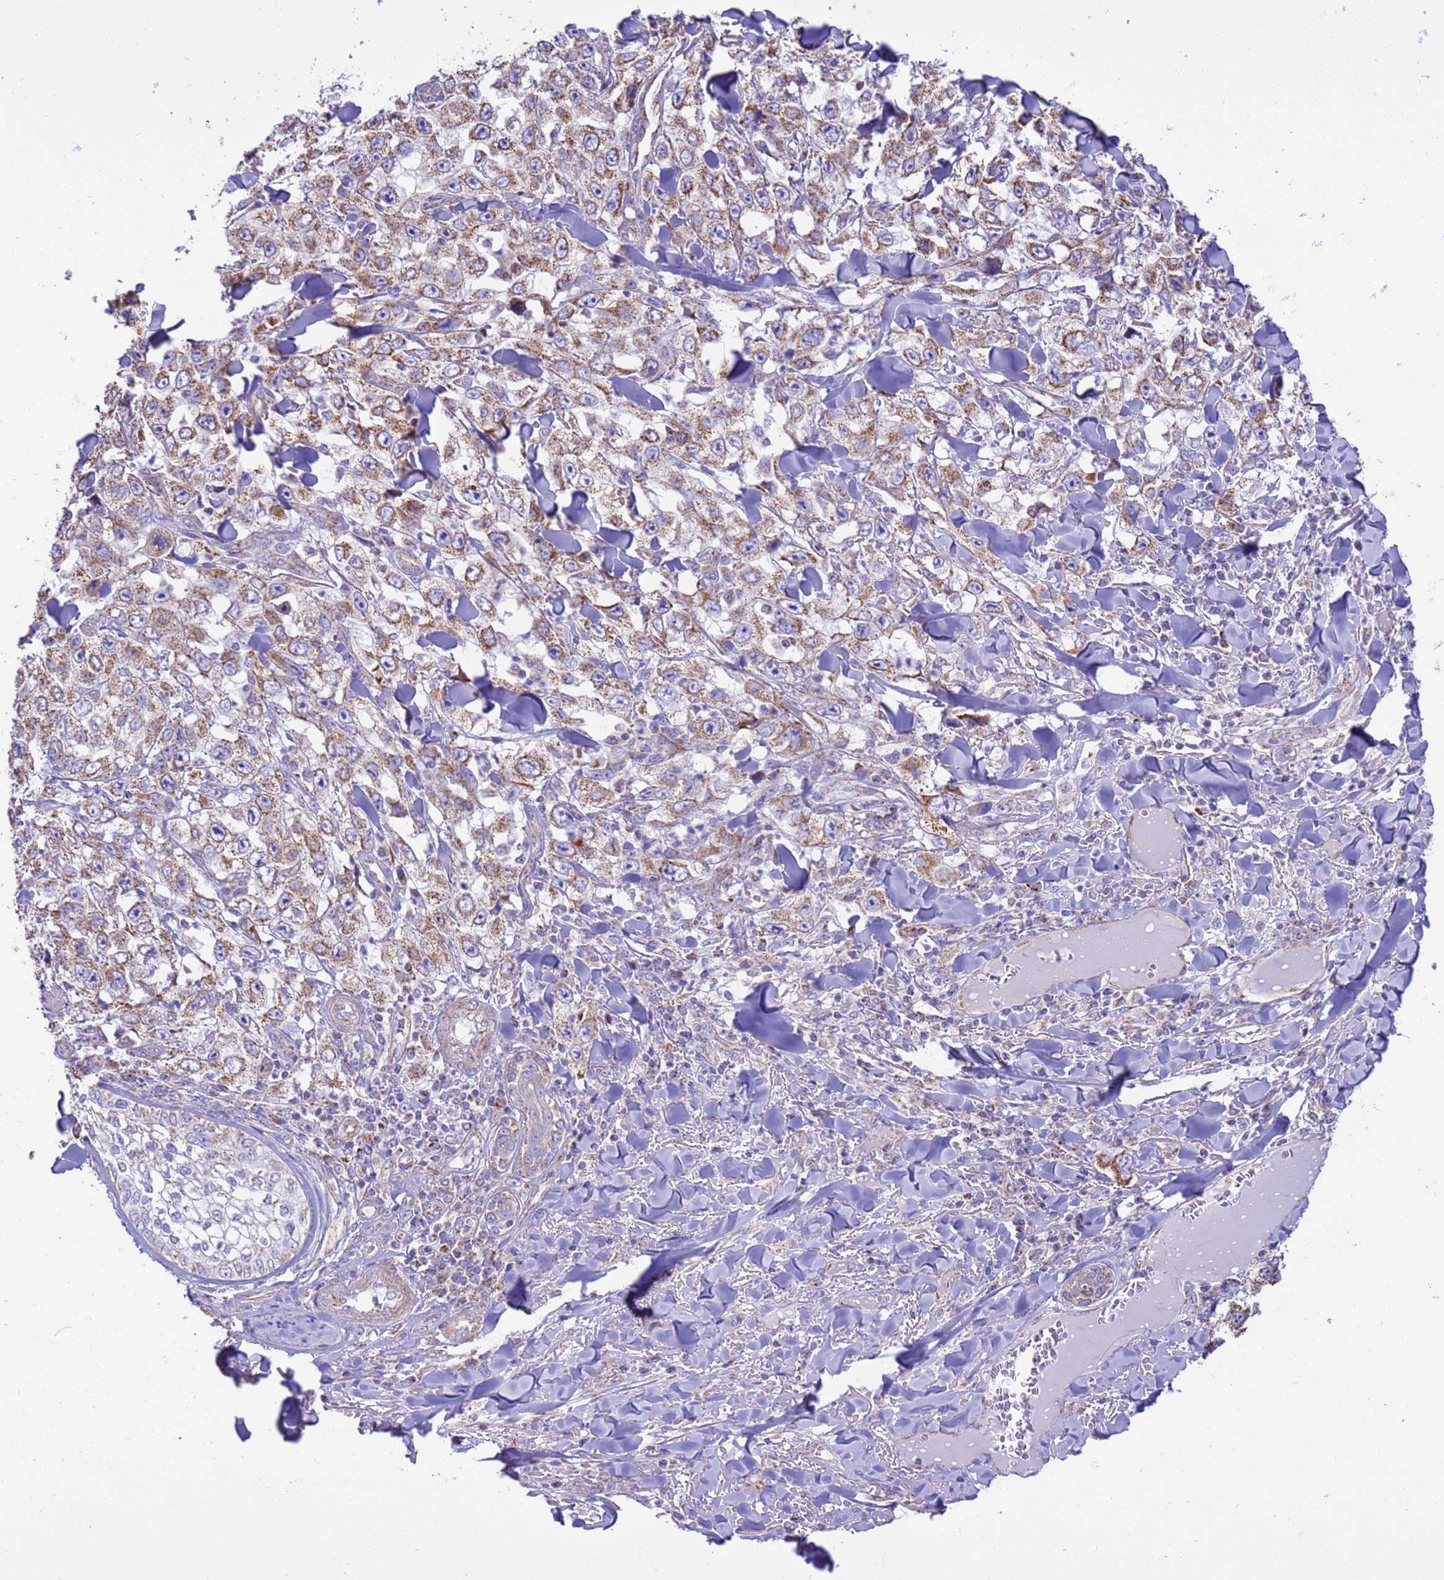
{"staining": {"intensity": "moderate", "quantity": ">75%", "location": "cytoplasmic/membranous"}, "tissue": "skin cancer", "cell_type": "Tumor cells", "image_type": "cancer", "snomed": [{"axis": "morphology", "description": "Squamous cell carcinoma, NOS"}, {"axis": "topography", "description": "Skin"}], "caption": "Squamous cell carcinoma (skin) tissue displays moderate cytoplasmic/membranous positivity in about >75% of tumor cells, visualized by immunohistochemistry. (Stains: DAB (3,3'-diaminobenzidine) in brown, nuclei in blue, Microscopy: brightfield microscopy at high magnification).", "gene": "RNF165", "patient": {"sex": "male", "age": 82}}